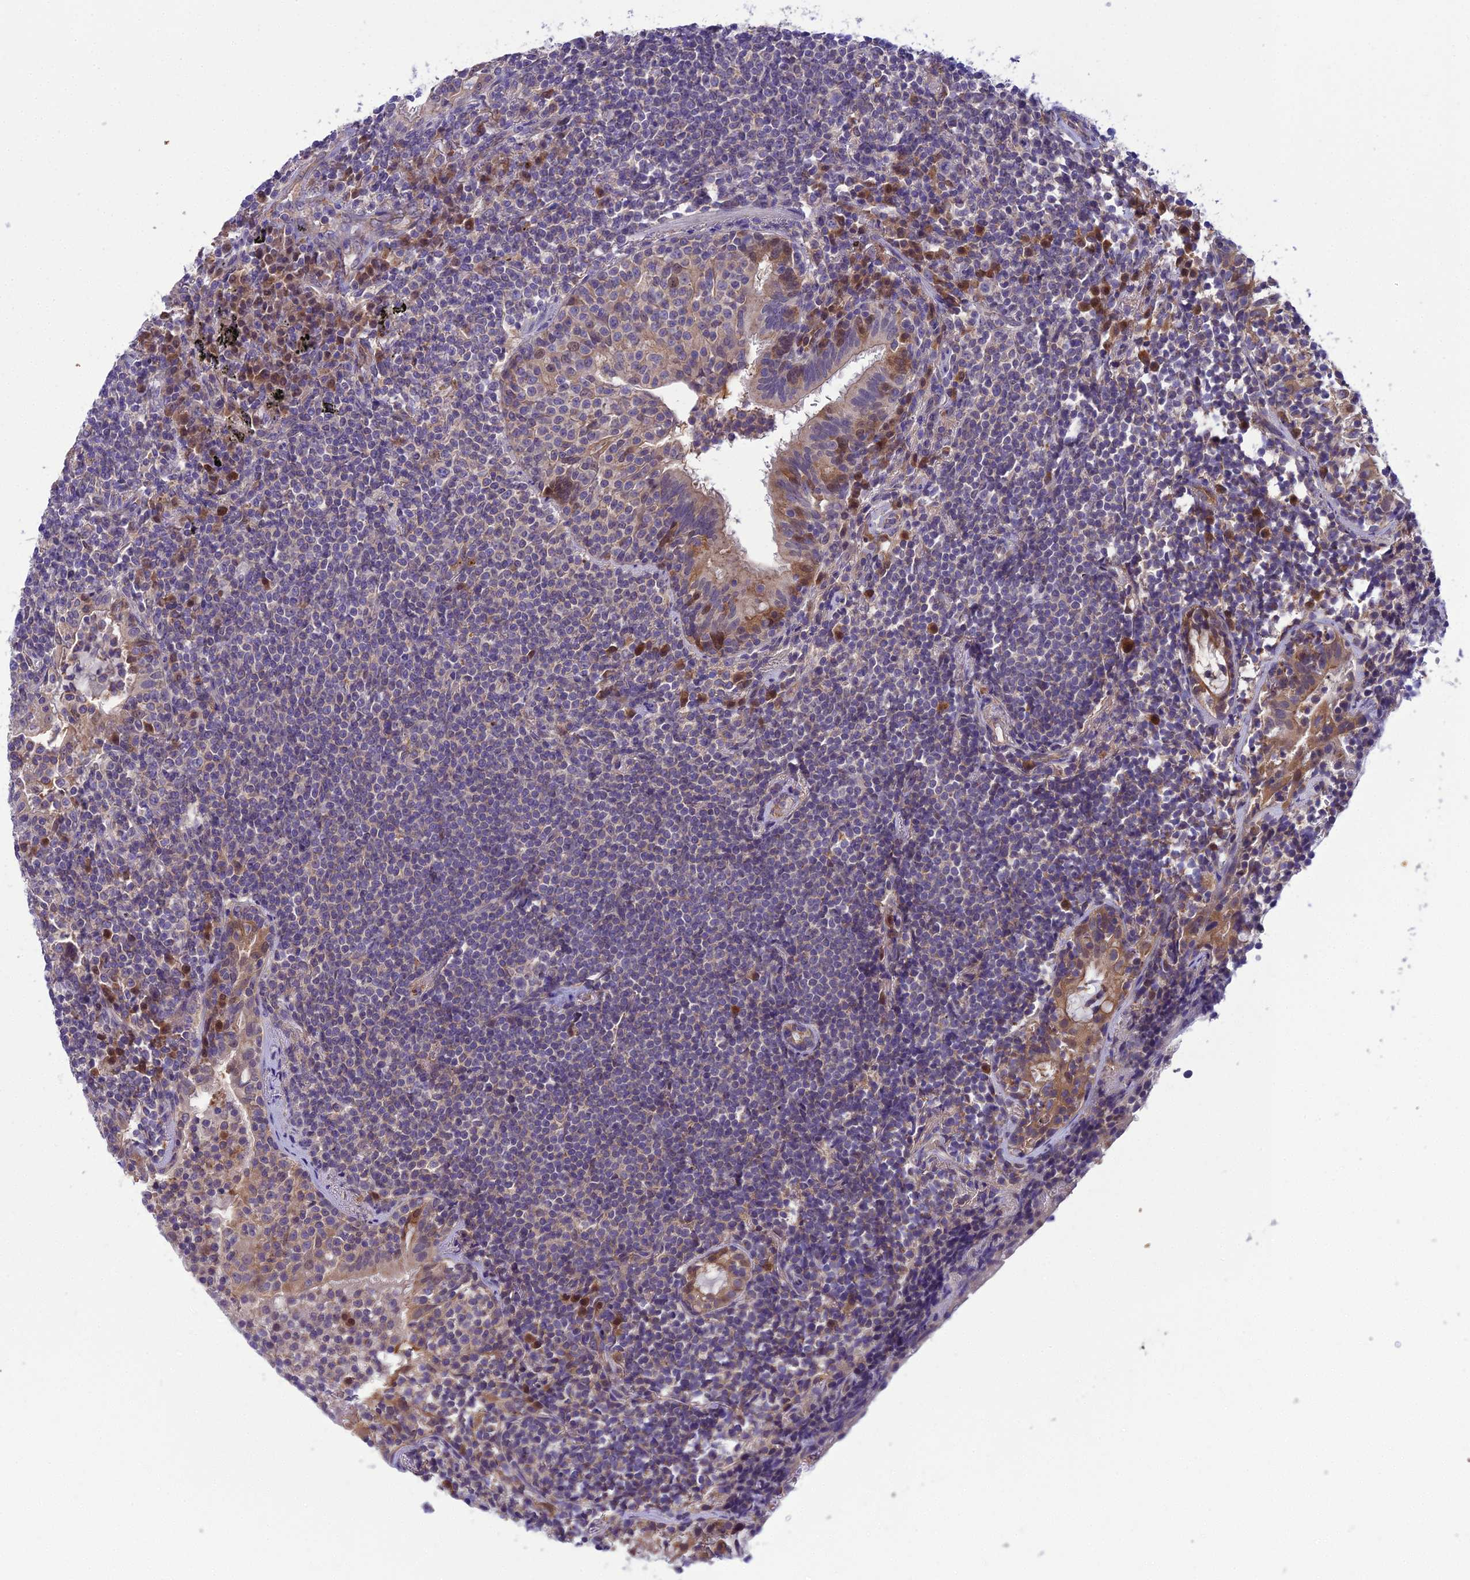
{"staining": {"intensity": "negative", "quantity": "none", "location": "none"}, "tissue": "lymphoma", "cell_type": "Tumor cells", "image_type": "cancer", "snomed": [{"axis": "morphology", "description": "Malignant lymphoma, non-Hodgkin's type, Low grade"}, {"axis": "topography", "description": "Lung"}], "caption": "Tumor cells are negative for protein expression in human lymphoma. (DAB (3,3'-diaminobenzidine) immunohistochemistry (IHC) with hematoxylin counter stain).", "gene": "BORCS6", "patient": {"sex": "female", "age": 71}}